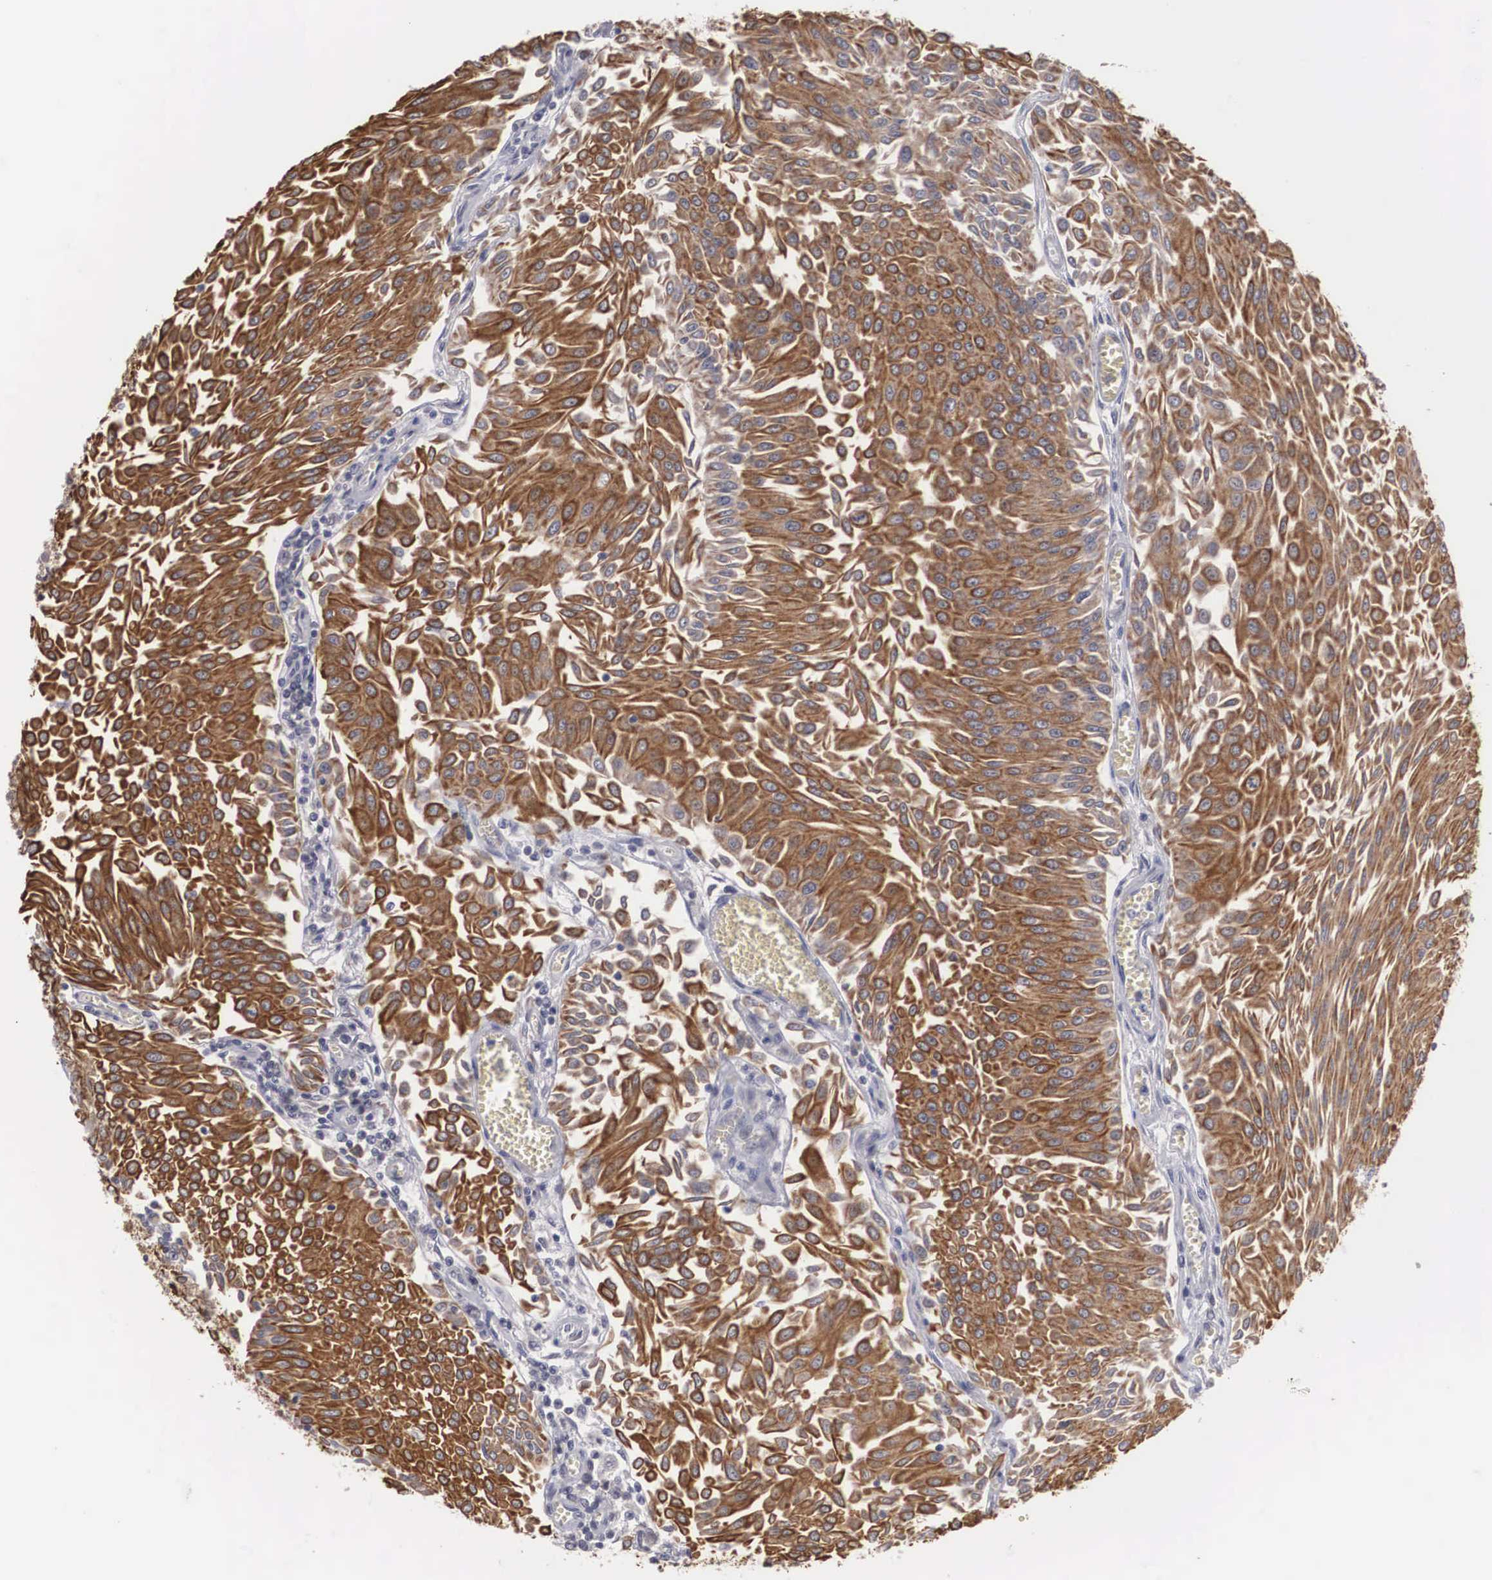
{"staining": {"intensity": "strong", "quantity": "25%-75%", "location": "cytoplasmic/membranous"}, "tissue": "urothelial cancer", "cell_type": "Tumor cells", "image_type": "cancer", "snomed": [{"axis": "morphology", "description": "Urothelial carcinoma, Low grade"}, {"axis": "topography", "description": "Urinary bladder"}], "caption": "IHC (DAB) staining of urothelial carcinoma (low-grade) reveals strong cytoplasmic/membranous protein staining in about 25%-75% of tumor cells.", "gene": "WDR89", "patient": {"sex": "male", "age": 86}}